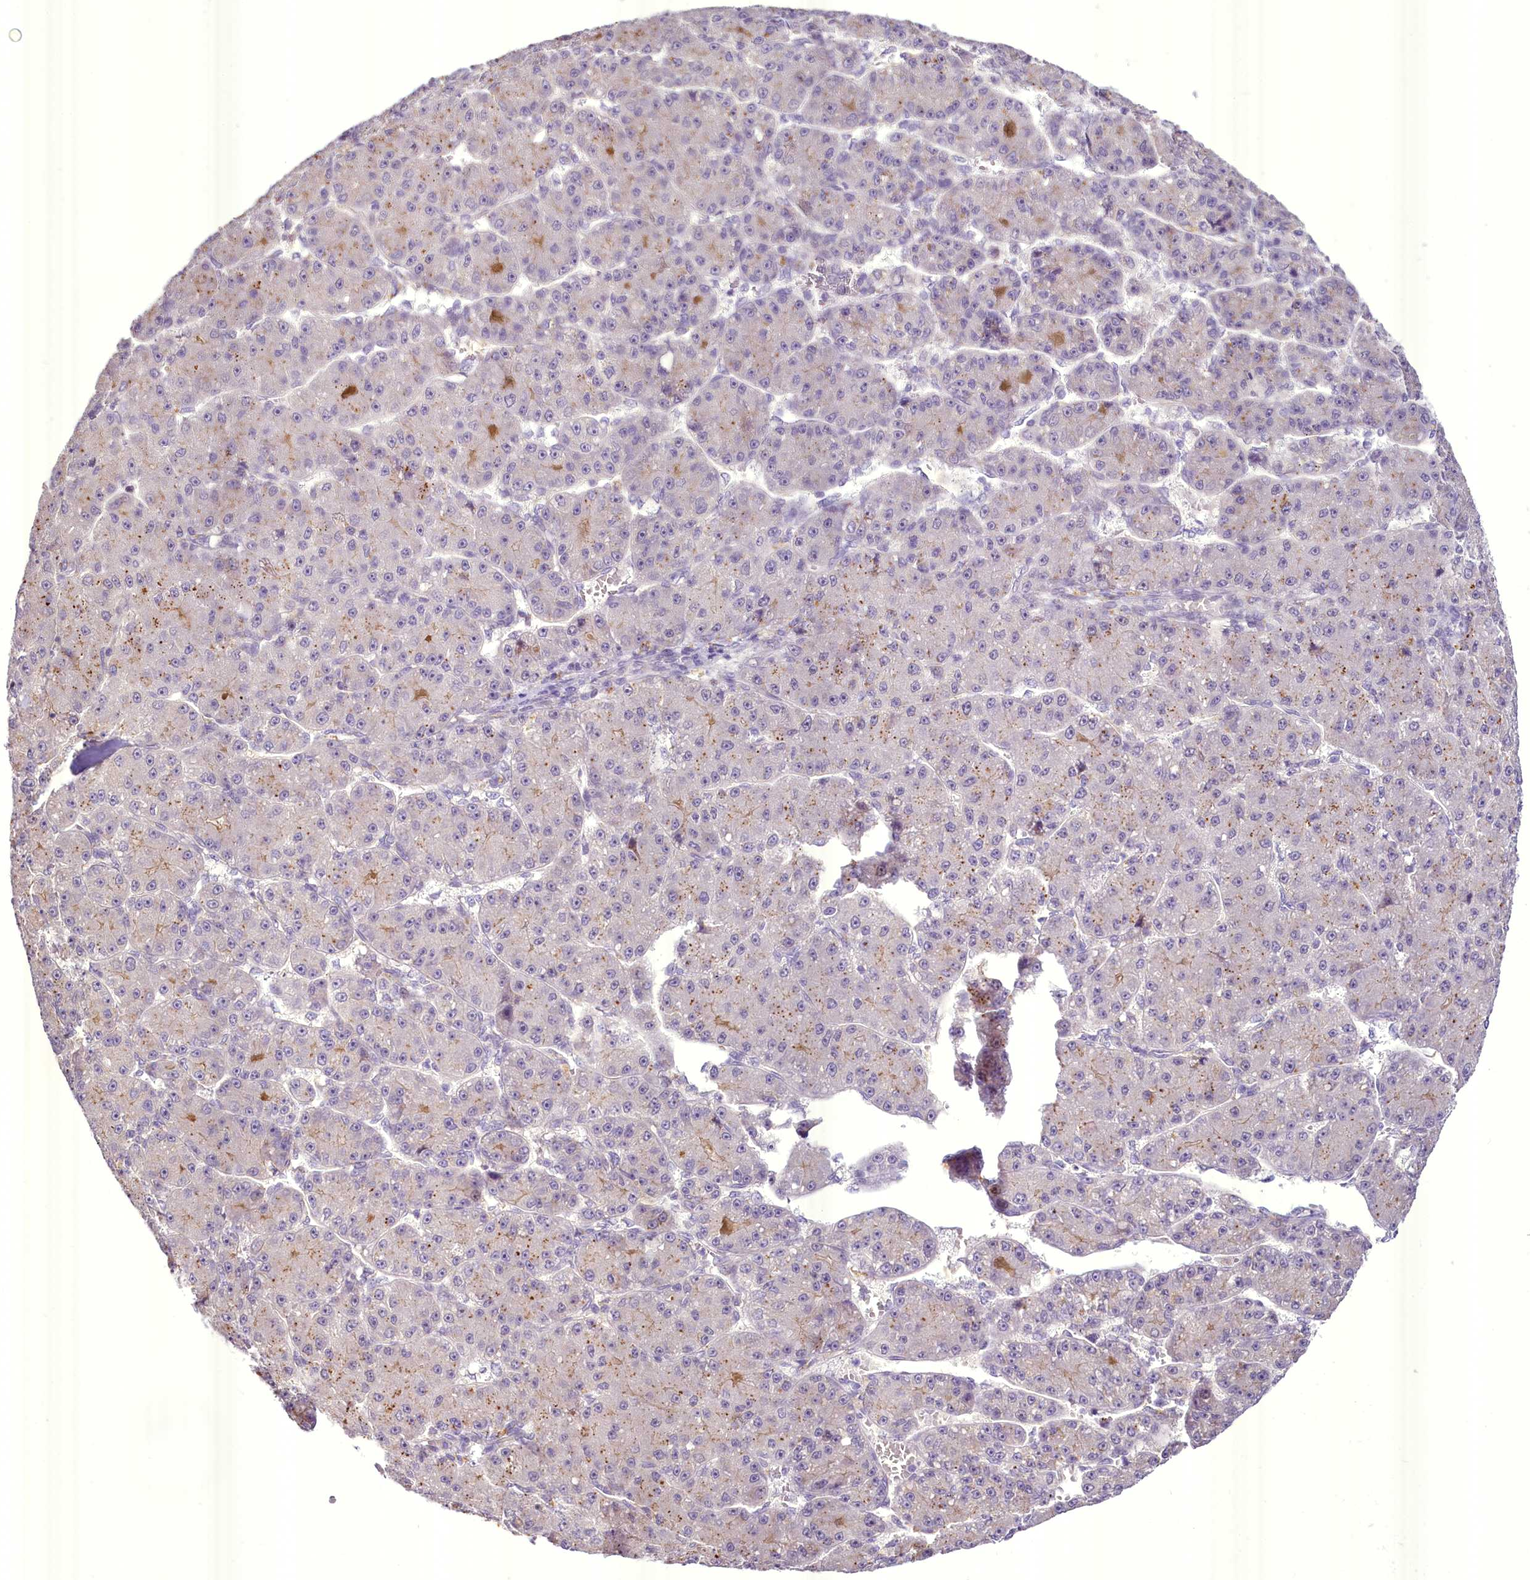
{"staining": {"intensity": "negative", "quantity": "none", "location": "none"}, "tissue": "liver cancer", "cell_type": "Tumor cells", "image_type": "cancer", "snomed": [{"axis": "morphology", "description": "Carcinoma, Hepatocellular, NOS"}, {"axis": "topography", "description": "Liver"}], "caption": "Liver cancer (hepatocellular carcinoma) stained for a protein using immunohistochemistry (IHC) shows no staining tumor cells.", "gene": "BANK1", "patient": {"sex": "male", "age": 67}}